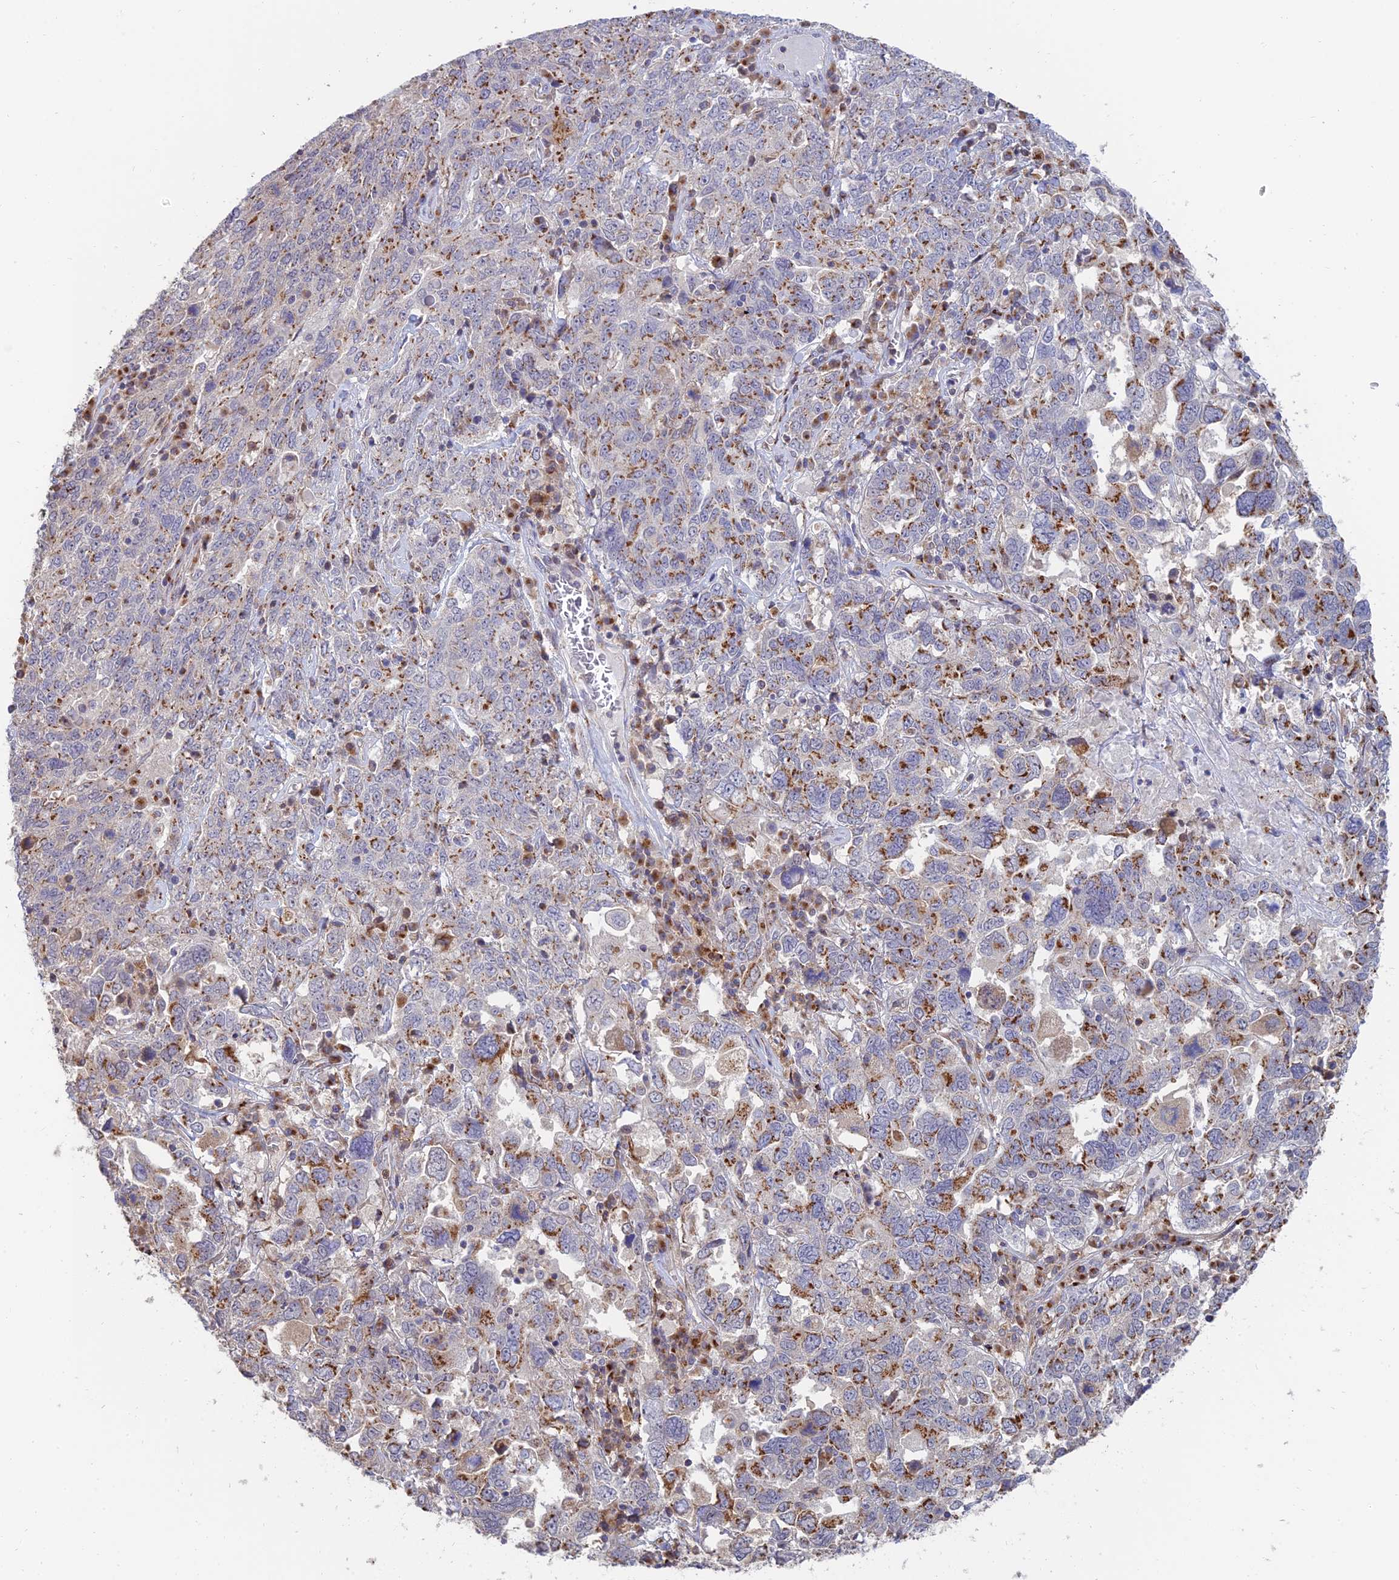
{"staining": {"intensity": "moderate", "quantity": "25%-75%", "location": "cytoplasmic/membranous"}, "tissue": "ovarian cancer", "cell_type": "Tumor cells", "image_type": "cancer", "snomed": [{"axis": "morphology", "description": "Carcinoma, endometroid"}, {"axis": "topography", "description": "Ovary"}], "caption": "Immunohistochemical staining of human endometroid carcinoma (ovarian) reveals moderate cytoplasmic/membranous protein positivity in about 25%-75% of tumor cells.", "gene": "HS2ST1", "patient": {"sex": "female", "age": 62}}